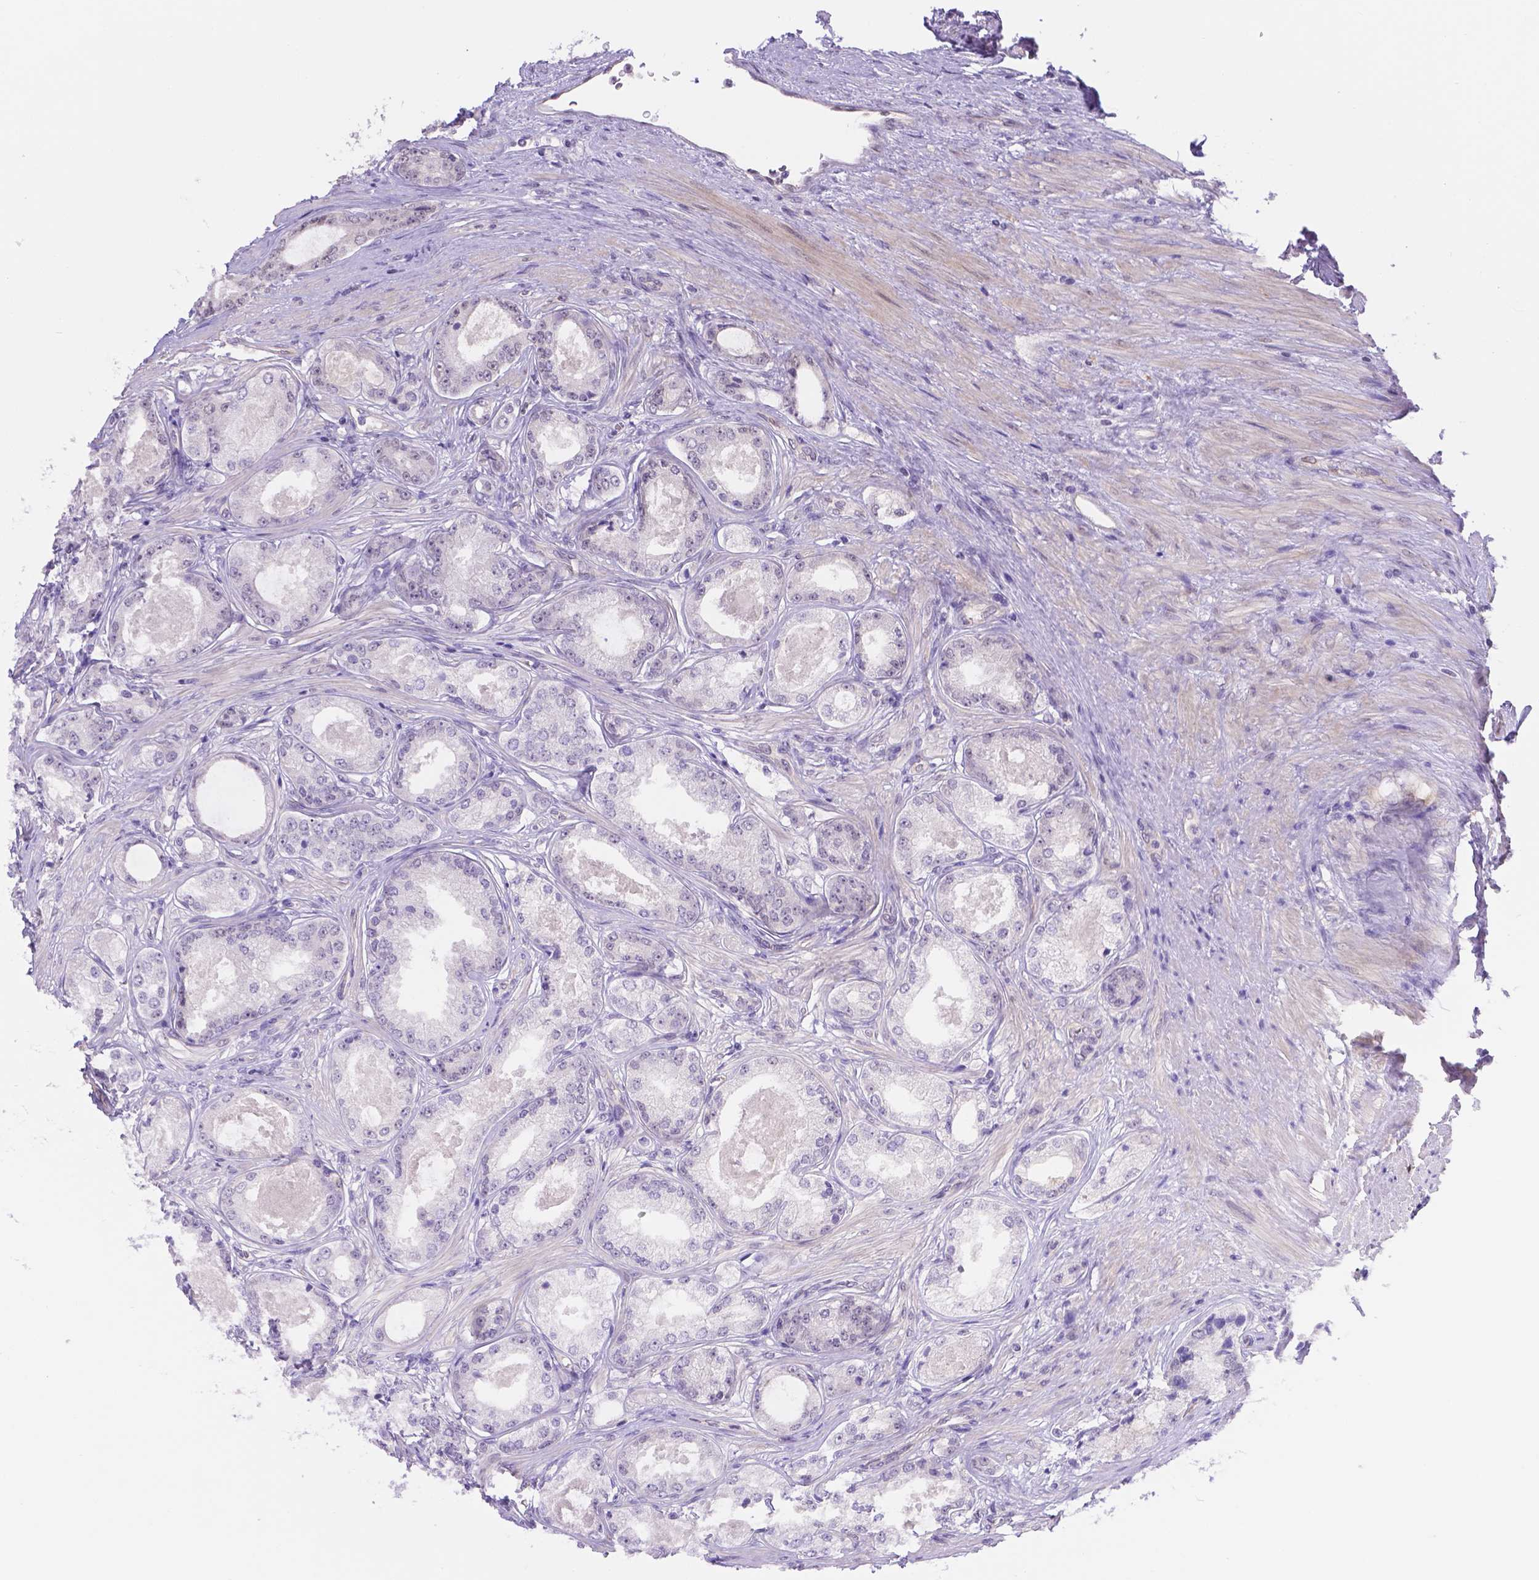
{"staining": {"intensity": "negative", "quantity": "none", "location": "none"}, "tissue": "prostate cancer", "cell_type": "Tumor cells", "image_type": "cancer", "snomed": [{"axis": "morphology", "description": "Adenocarcinoma, Low grade"}, {"axis": "topography", "description": "Prostate"}], "caption": "Histopathology image shows no protein positivity in tumor cells of prostate cancer (adenocarcinoma (low-grade)) tissue.", "gene": "NXPE2", "patient": {"sex": "male", "age": 68}}